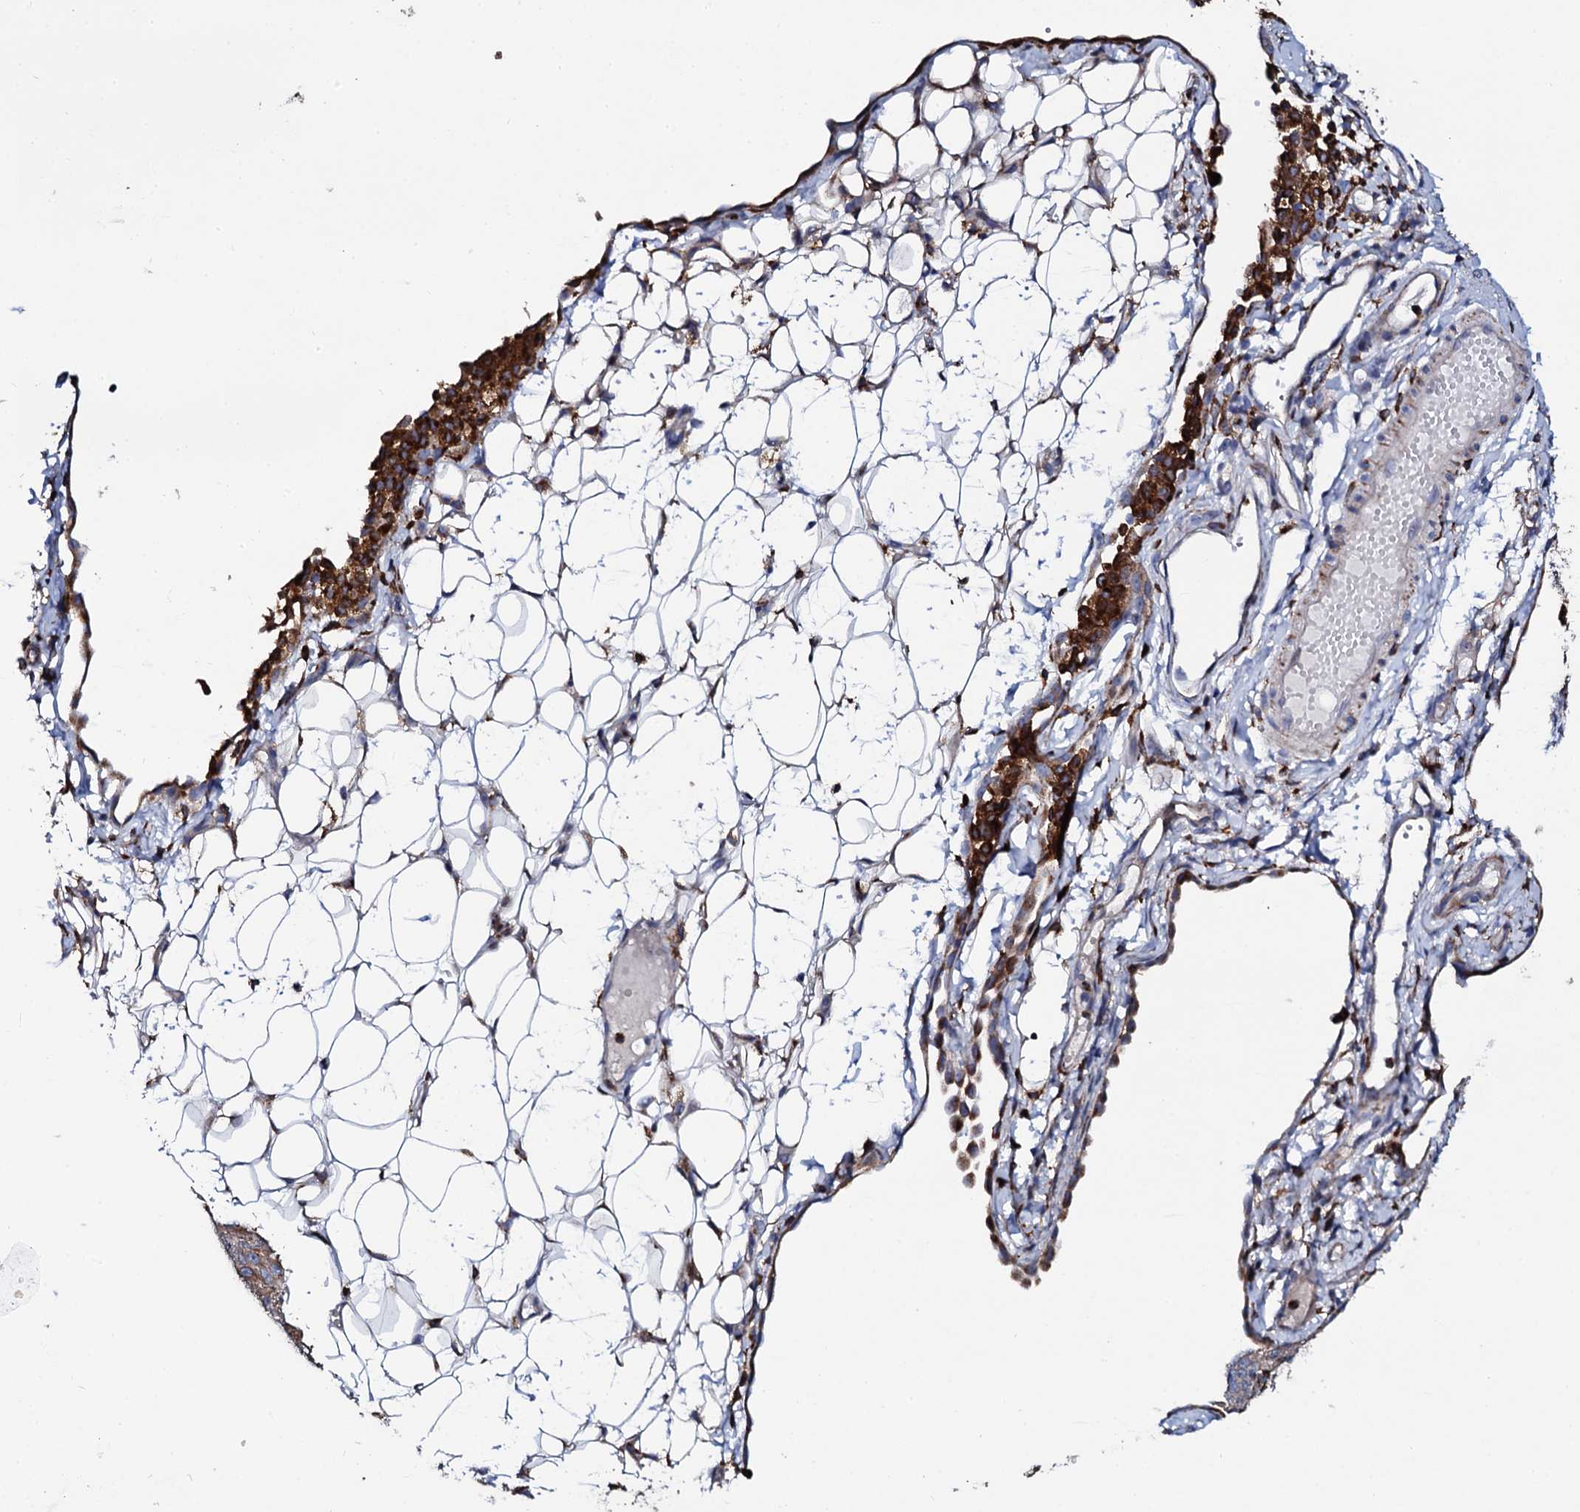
{"staining": {"intensity": "strong", "quantity": ">75%", "location": "cytoplasmic/membranous"}, "tissue": "ovarian cancer", "cell_type": "Tumor cells", "image_type": "cancer", "snomed": [{"axis": "morphology", "description": "Carcinoma, endometroid"}, {"axis": "topography", "description": "Ovary"}], "caption": "The immunohistochemical stain highlights strong cytoplasmic/membranous positivity in tumor cells of endometroid carcinoma (ovarian) tissue.", "gene": "TCIRG1", "patient": {"sex": "female", "age": 42}}